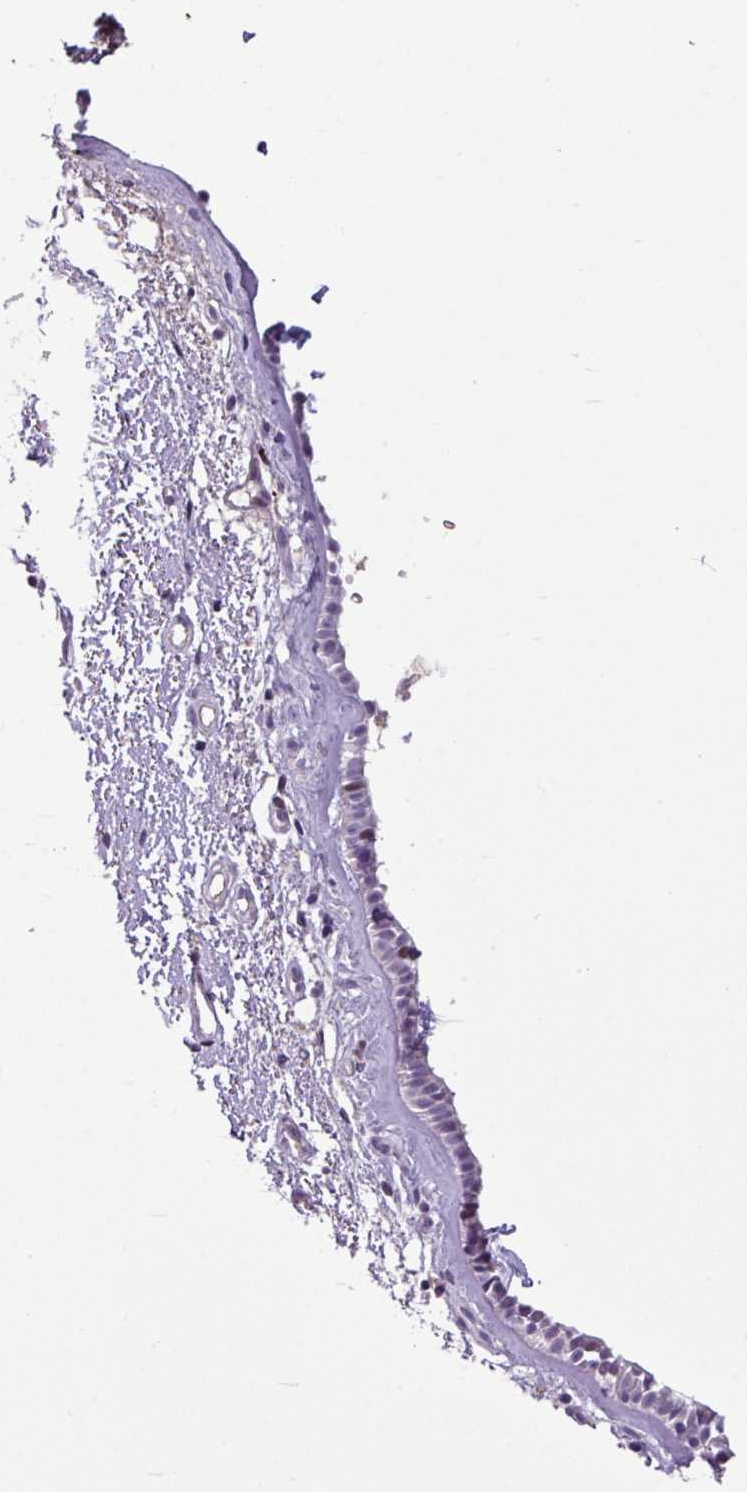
{"staining": {"intensity": "negative", "quantity": "none", "location": "none"}, "tissue": "nasopharynx", "cell_type": "Respiratory epithelial cells", "image_type": "normal", "snomed": [{"axis": "morphology", "description": "Normal tissue, NOS"}, {"axis": "topography", "description": "Cartilage tissue"}, {"axis": "topography", "description": "Nasopharynx"}], "caption": "An immunohistochemistry histopathology image of benign nasopharynx is shown. There is no staining in respiratory epithelial cells of nasopharynx.", "gene": "IL17A", "patient": {"sex": "male", "age": 56}}